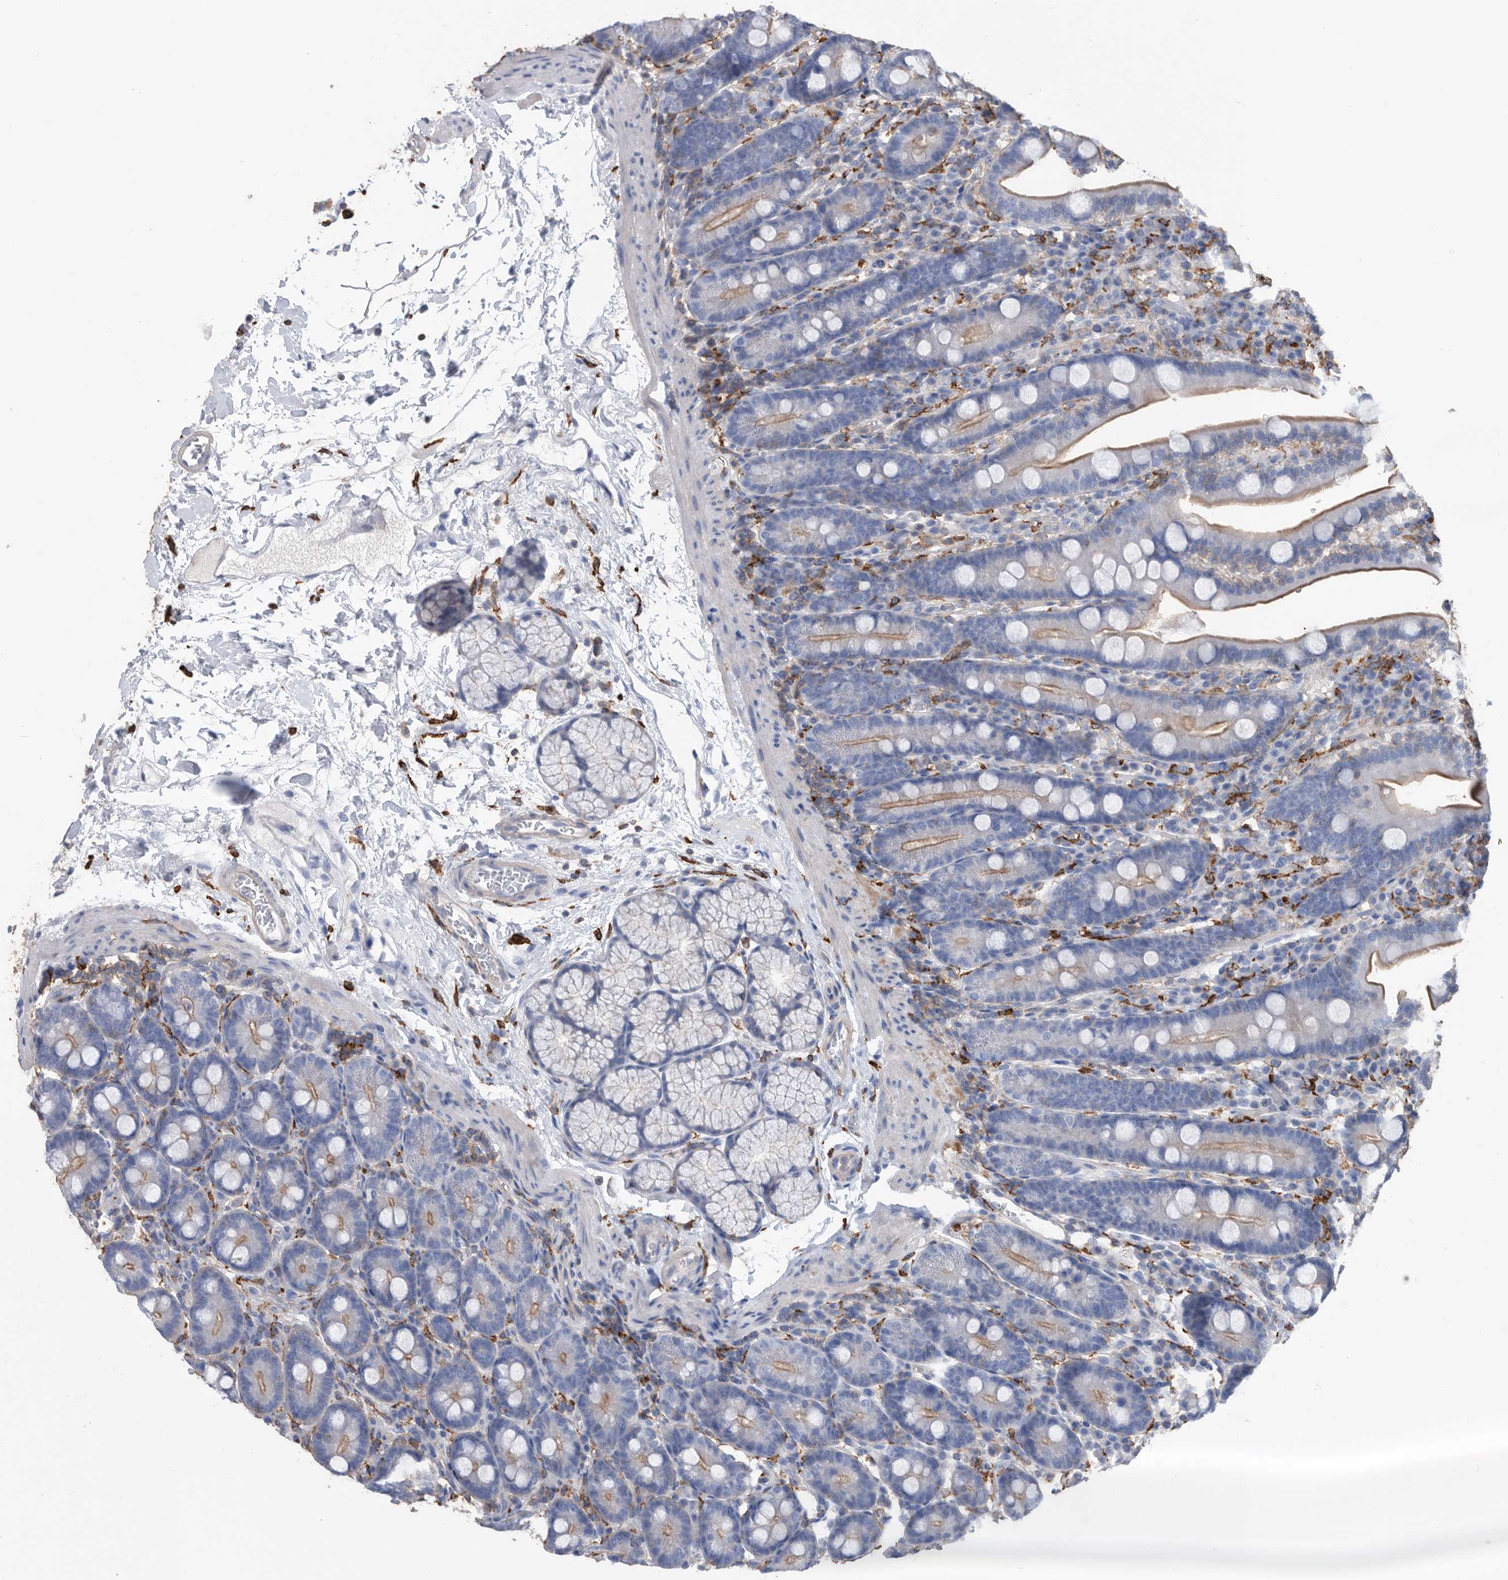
{"staining": {"intensity": "weak", "quantity": "25%-75%", "location": "cytoplasmic/membranous"}, "tissue": "duodenum", "cell_type": "Glandular cells", "image_type": "normal", "snomed": [{"axis": "morphology", "description": "Normal tissue, NOS"}, {"axis": "topography", "description": "Duodenum"}], "caption": "The immunohistochemical stain highlights weak cytoplasmic/membranous positivity in glandular cells of benign duodenum. Immunohistochemistry (ihc) stains the protein in brown and the nuclei are stained blue.", "gene": "MS4A4A", "patient": {"sex": "male", "age": 35}}